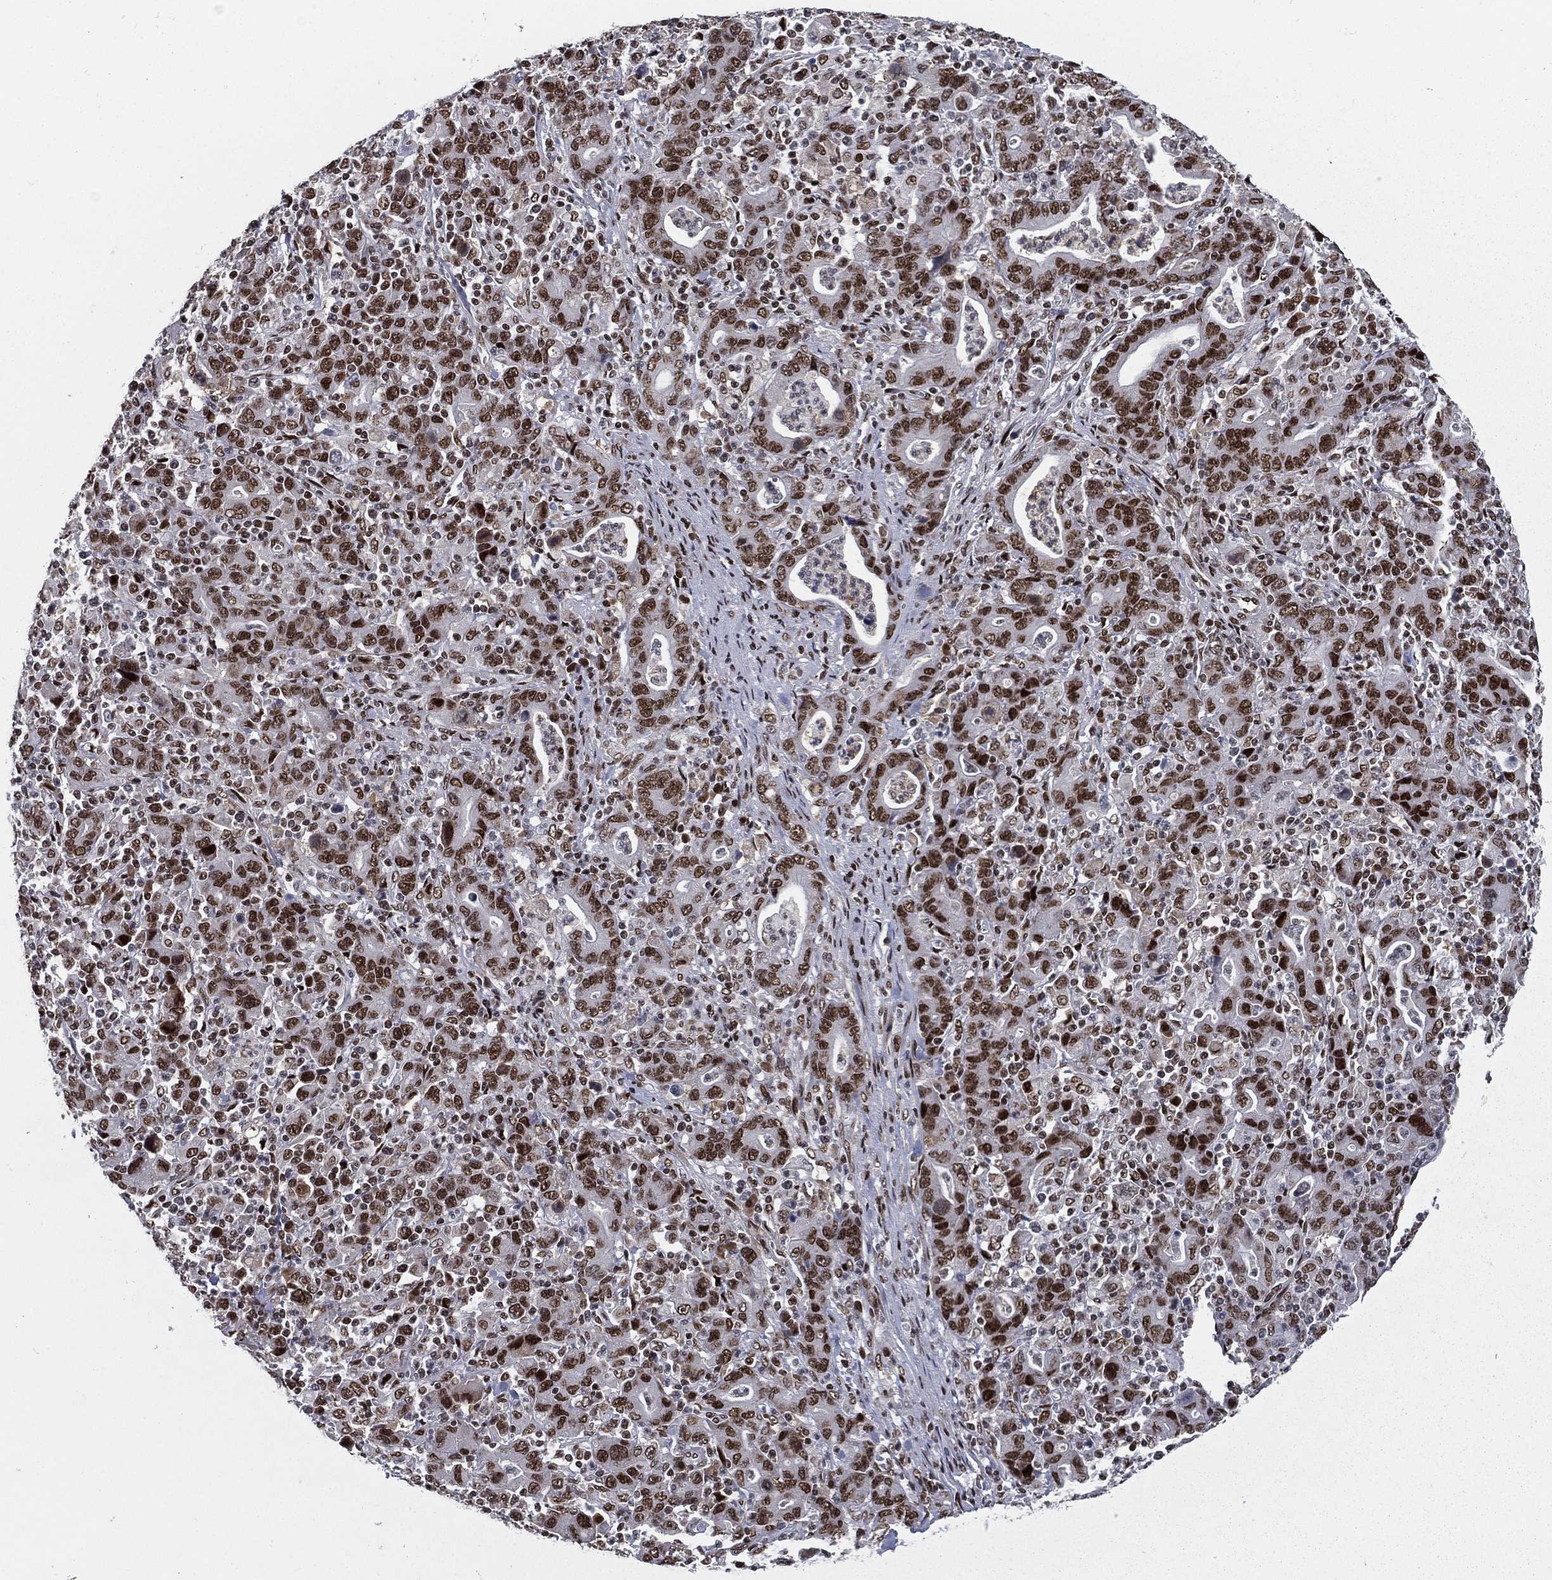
{"staining": {"intensity": "strong", "quantity": ">75%", "location": "nuclear"}, "tissue": "stomach cancer", "cell_type": "Tumor cells", "image_type": "cancer", "snomed": [{"axis": "morphology", "description": "Adenocarcinoma, NOS"}, {"axis": "topography", "description": "Stomach, upper"}], "caption": "Protein expression analysis of human stomach cancer (adenocarcinoma) reveals strong nuclear positivity in approximately >75% of tumor cells.", "gene": "RTF1", "patient": {"sex": "male", "age": 69}}